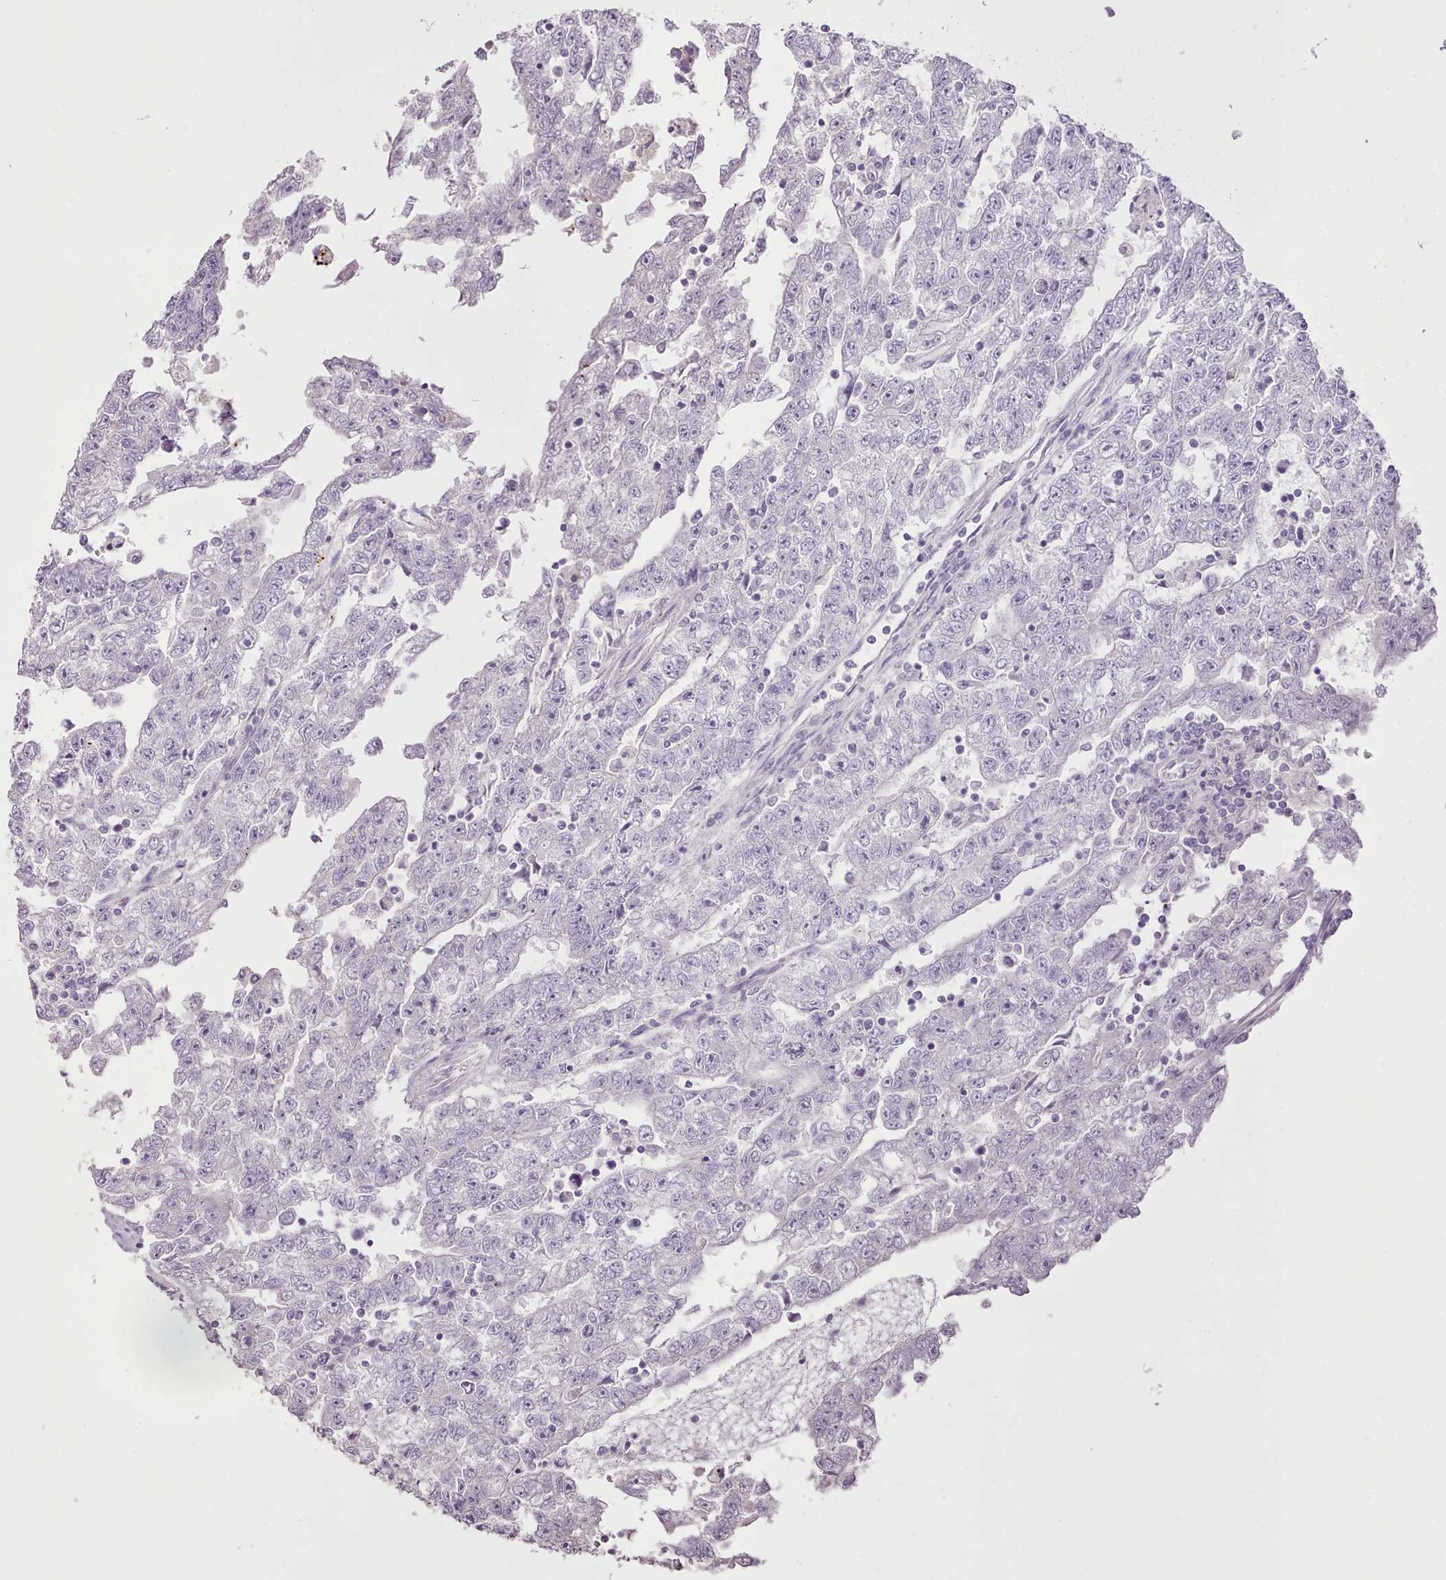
{"staining": {"intensity": "negative", "quantity": "none", "location": "none"}, "tissue": "testis cancer", "cell_type": "Tumor cells", "image_type": "cancer", "snomed": [{"axis": "morphology", "description": "Carcinoma, Embryonal, NOS"}, {"axis": "topography", "description": "Testis"}], "caption": "A micrograph of human testis cancer (embryonal carcinoma) is negative for staining in tumor cells.", "gene": "BLOC1S2", "patient": {"sex": "male", "age": 25}}